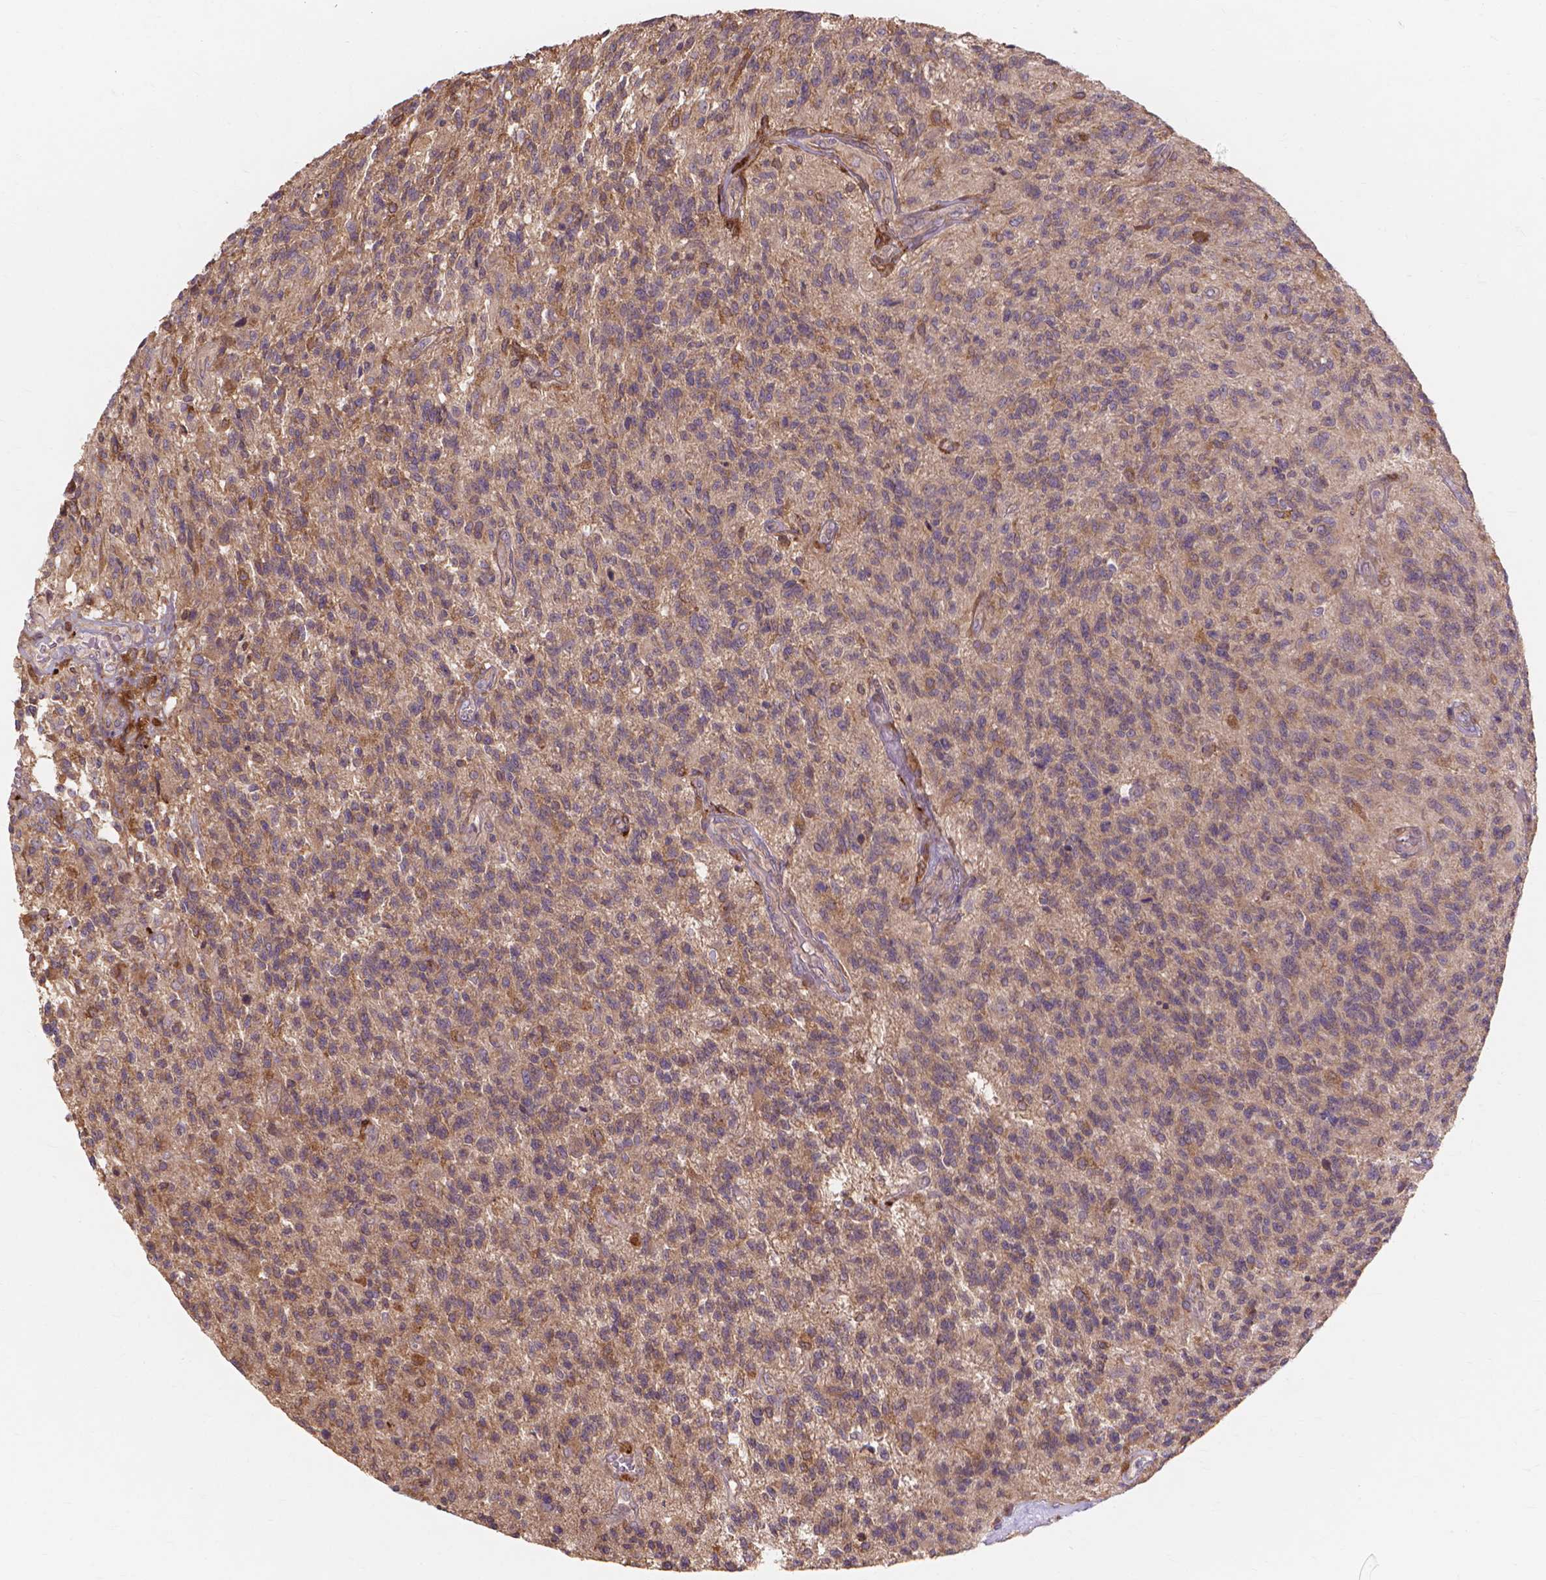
{"staining": {"intensity": "weak", "quantity": ">75%", "location": "cytoplasmic/membranous"}, "tissue": "glioma", "cell_type": "Tumor cells", "image_type": "cancer", "snomed": [{"axis": "morphology", "description": "Glioma, malignant, High grade"}, {"axis": "topography", "description": "Brain"}], "caption": "An image showing weak cytoplasmic/membranous positivity in about >75% of tumor cells in glioma, as visualized by brown immunohistochemical staining.", "gene": "TAB2", "patient": {"sex": "male", "age": 56}}